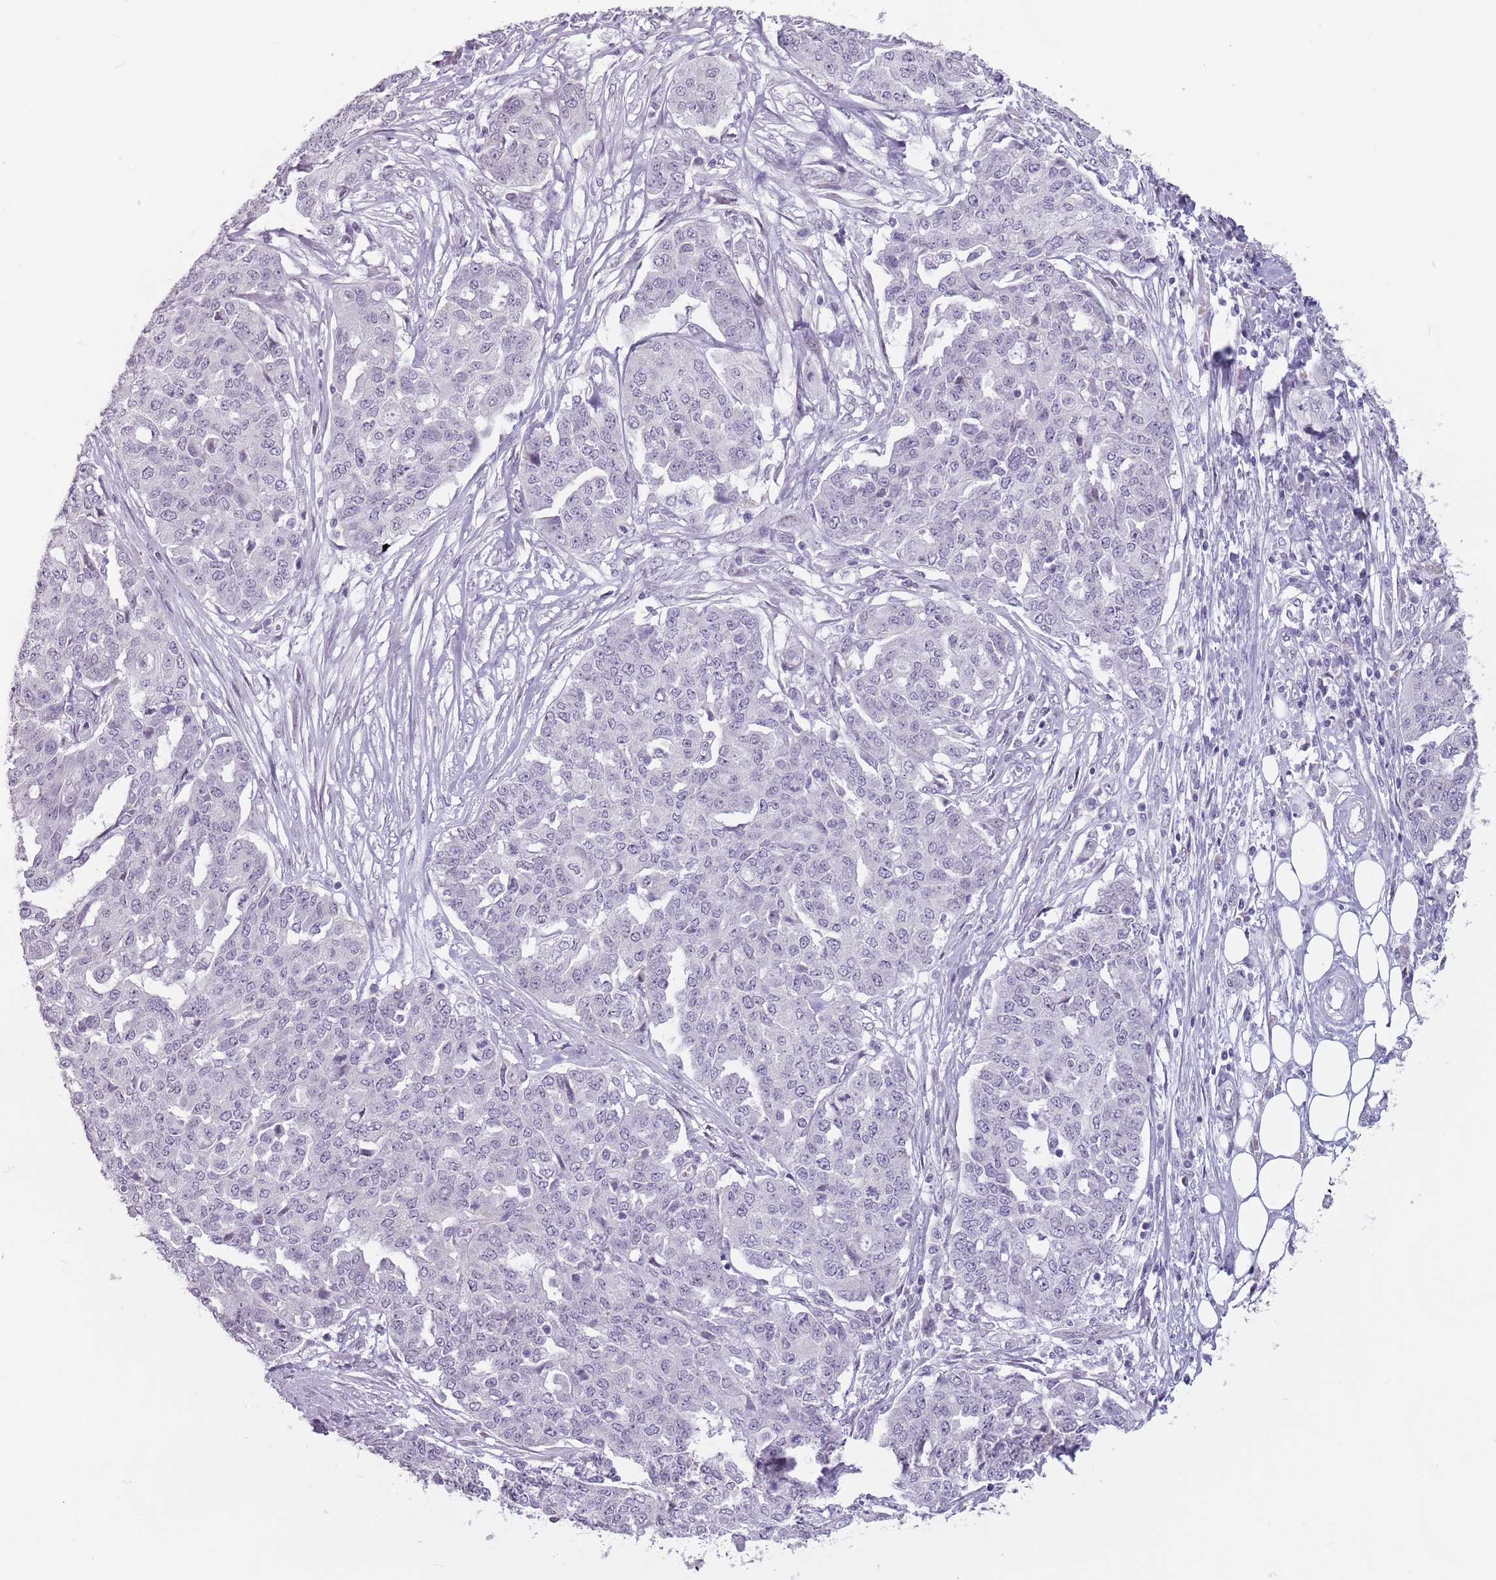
{"staining": {"intensity": "negative", "quantity": "none", "location": "none"}, "tissue": "ovarian cancer", "cell_type": "Tumor cells", "image_type": "cancer", "snomed": [{"axis": "morphology", "description": "Cystadenocarcinoma, serous, NOS"}, {"axis": "topography", "description": "Soft tissue"}, {"axis": "topography", "description": "Ovary"}], "caption": "This histopathology image is of ovarian cancer (serous cystadenocarcinoma) stained with IHC to label a protein in brown with the nuclei are counter-stained blue. There is no positivity in tumor cells.", "gene": "PTCHD1", "patient": {"sex": "female", "age": 57}}